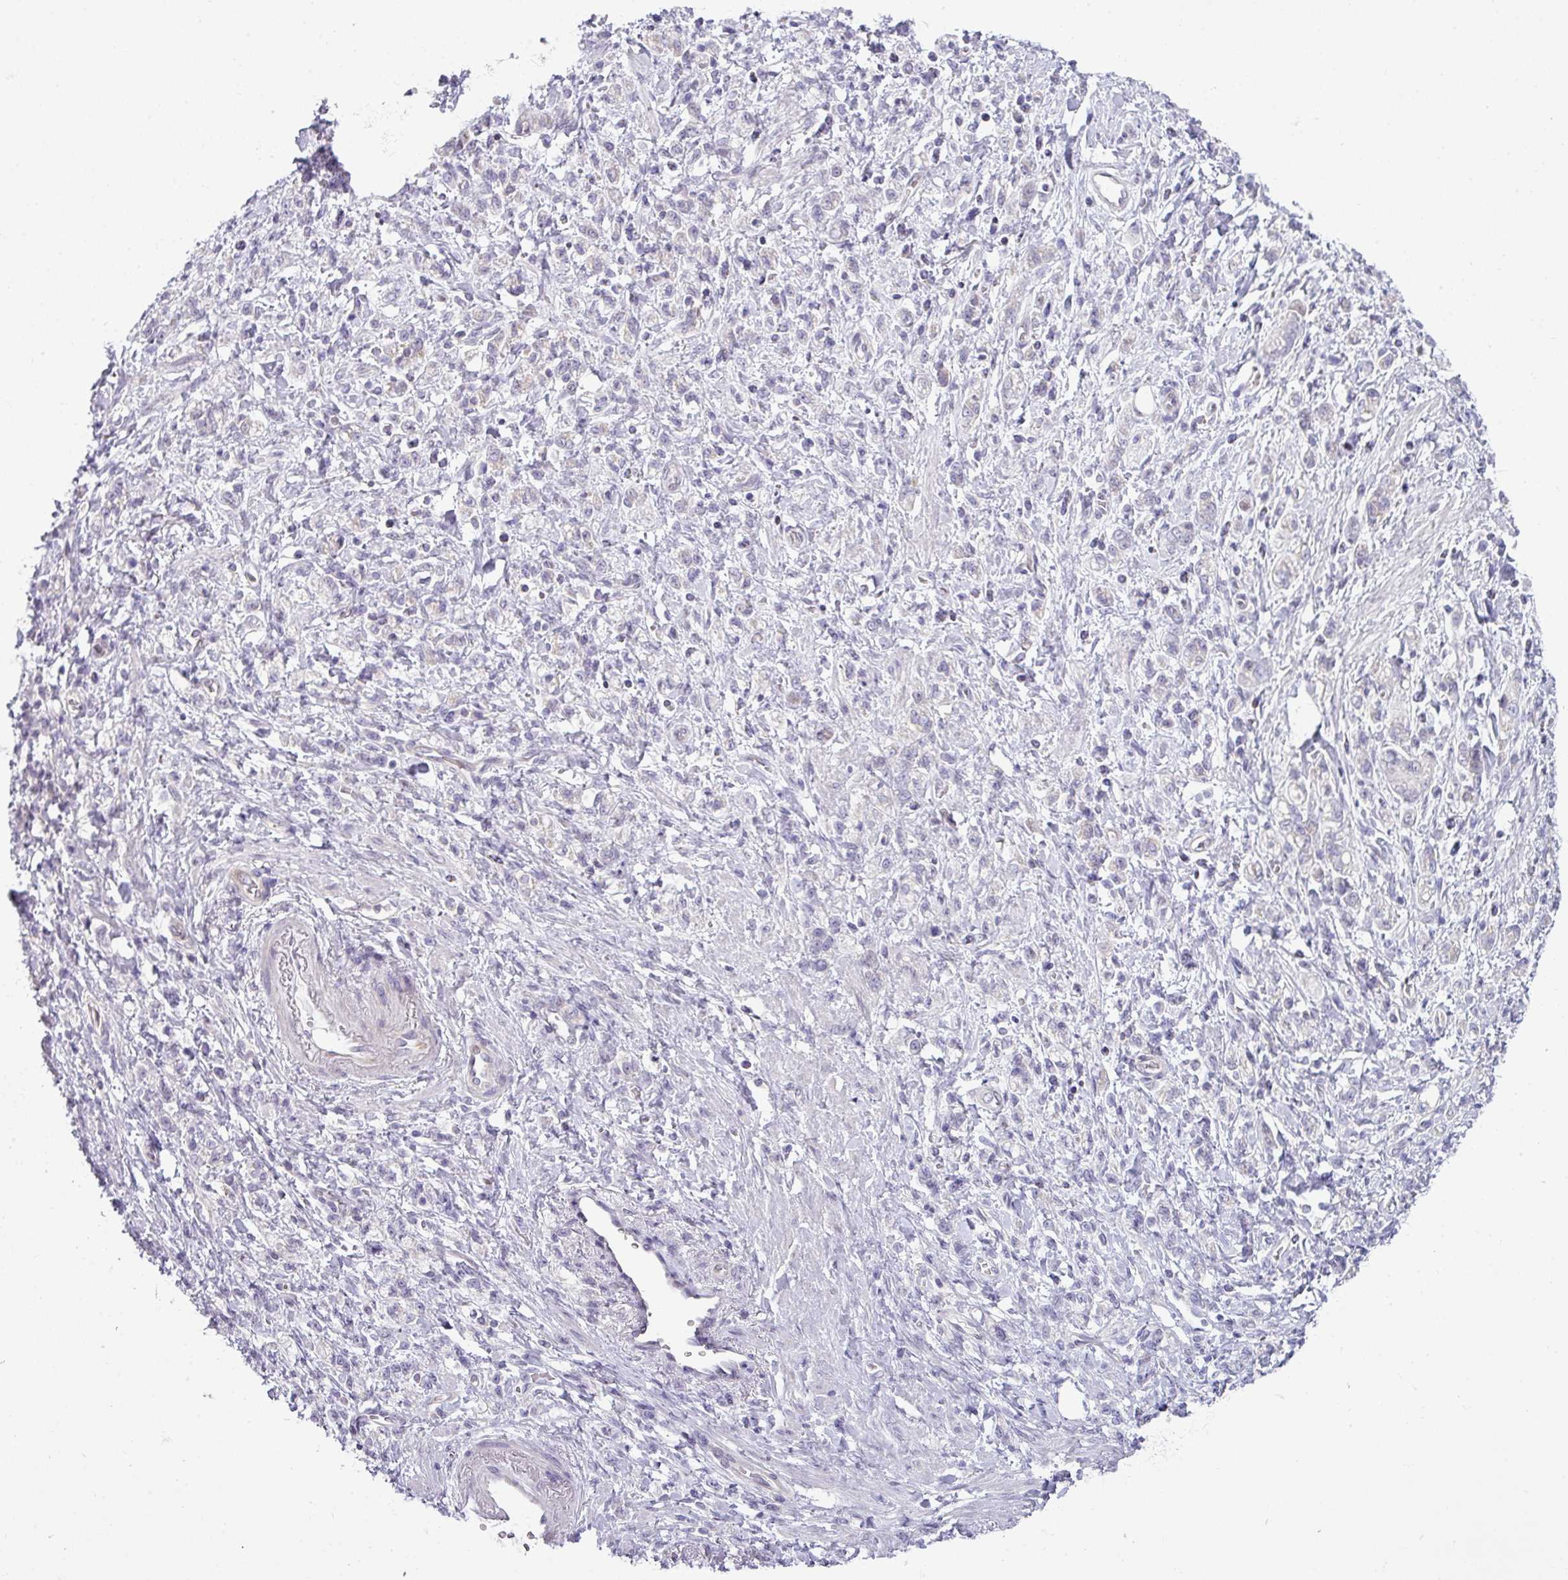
{"staining": {"intensity": "negative", "quantity": "none", "location": "none"}, "tissue": "stomach cancer", "cell_type": "Tumor cells", "image_type": "cancer", "snomed": [{"axis": "morphology", "description": "Adenocarcinoma, NOS"}, {"axis": "topography", "description": "Stomach"}], "caption": "This is an immunohistochemistry (IHC) micrograph of stomach cancer. There is no expression in tumor cells.", "gene": "STAT5A", "patient": {"sex": "male", "age": 77}}